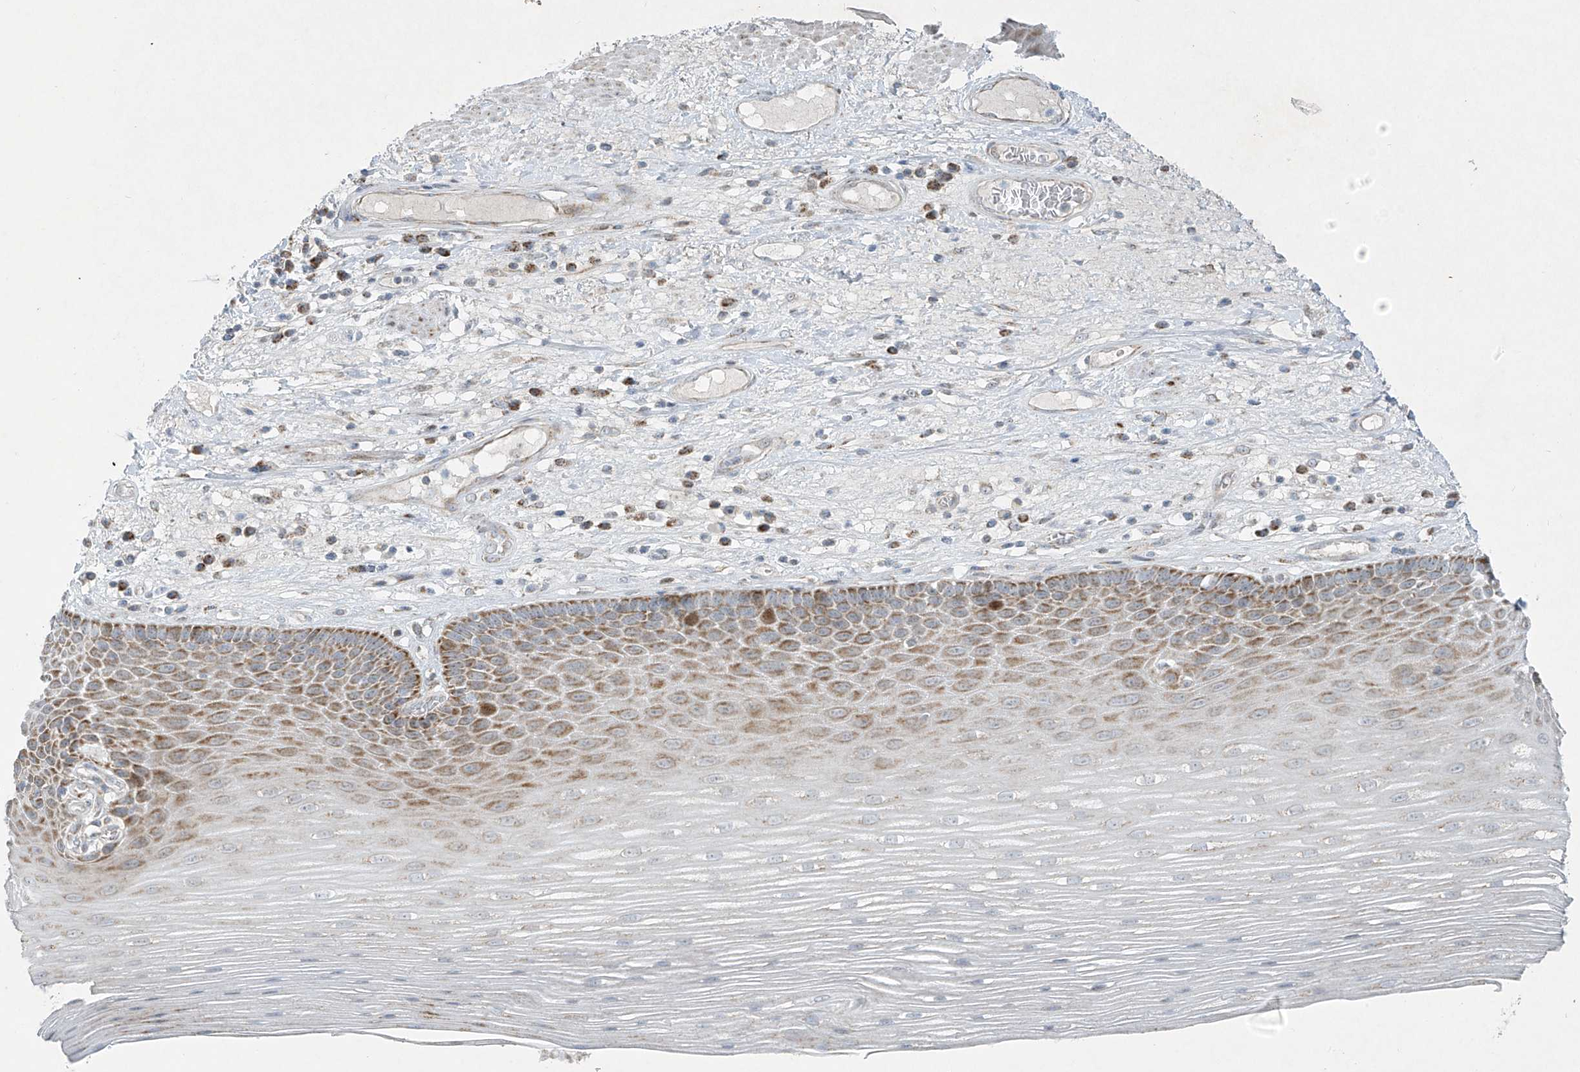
{"staining": {"intensity": "moderate", "quantity": "25%-75%", "location": "cytoplasmic/membranous"}, "tissue": "esophagus", "cell_type": "Squamous epithelial cells", "image_type": "normal", "snomed": [{"axis": "morphology", "description": "Normal tissue, NOS"}, {"axis": "topography", "description": "Esophagus"}], "caption": "Moderate cytoplasmic/membranous protein staining is appreciated in about 25%-75% of squamous epithelial cells in esophagus. (IHC, brightfield microscopy, high magnification).", "gene": "SMDT1", "patient": {"sex": "male", "age": 62}}